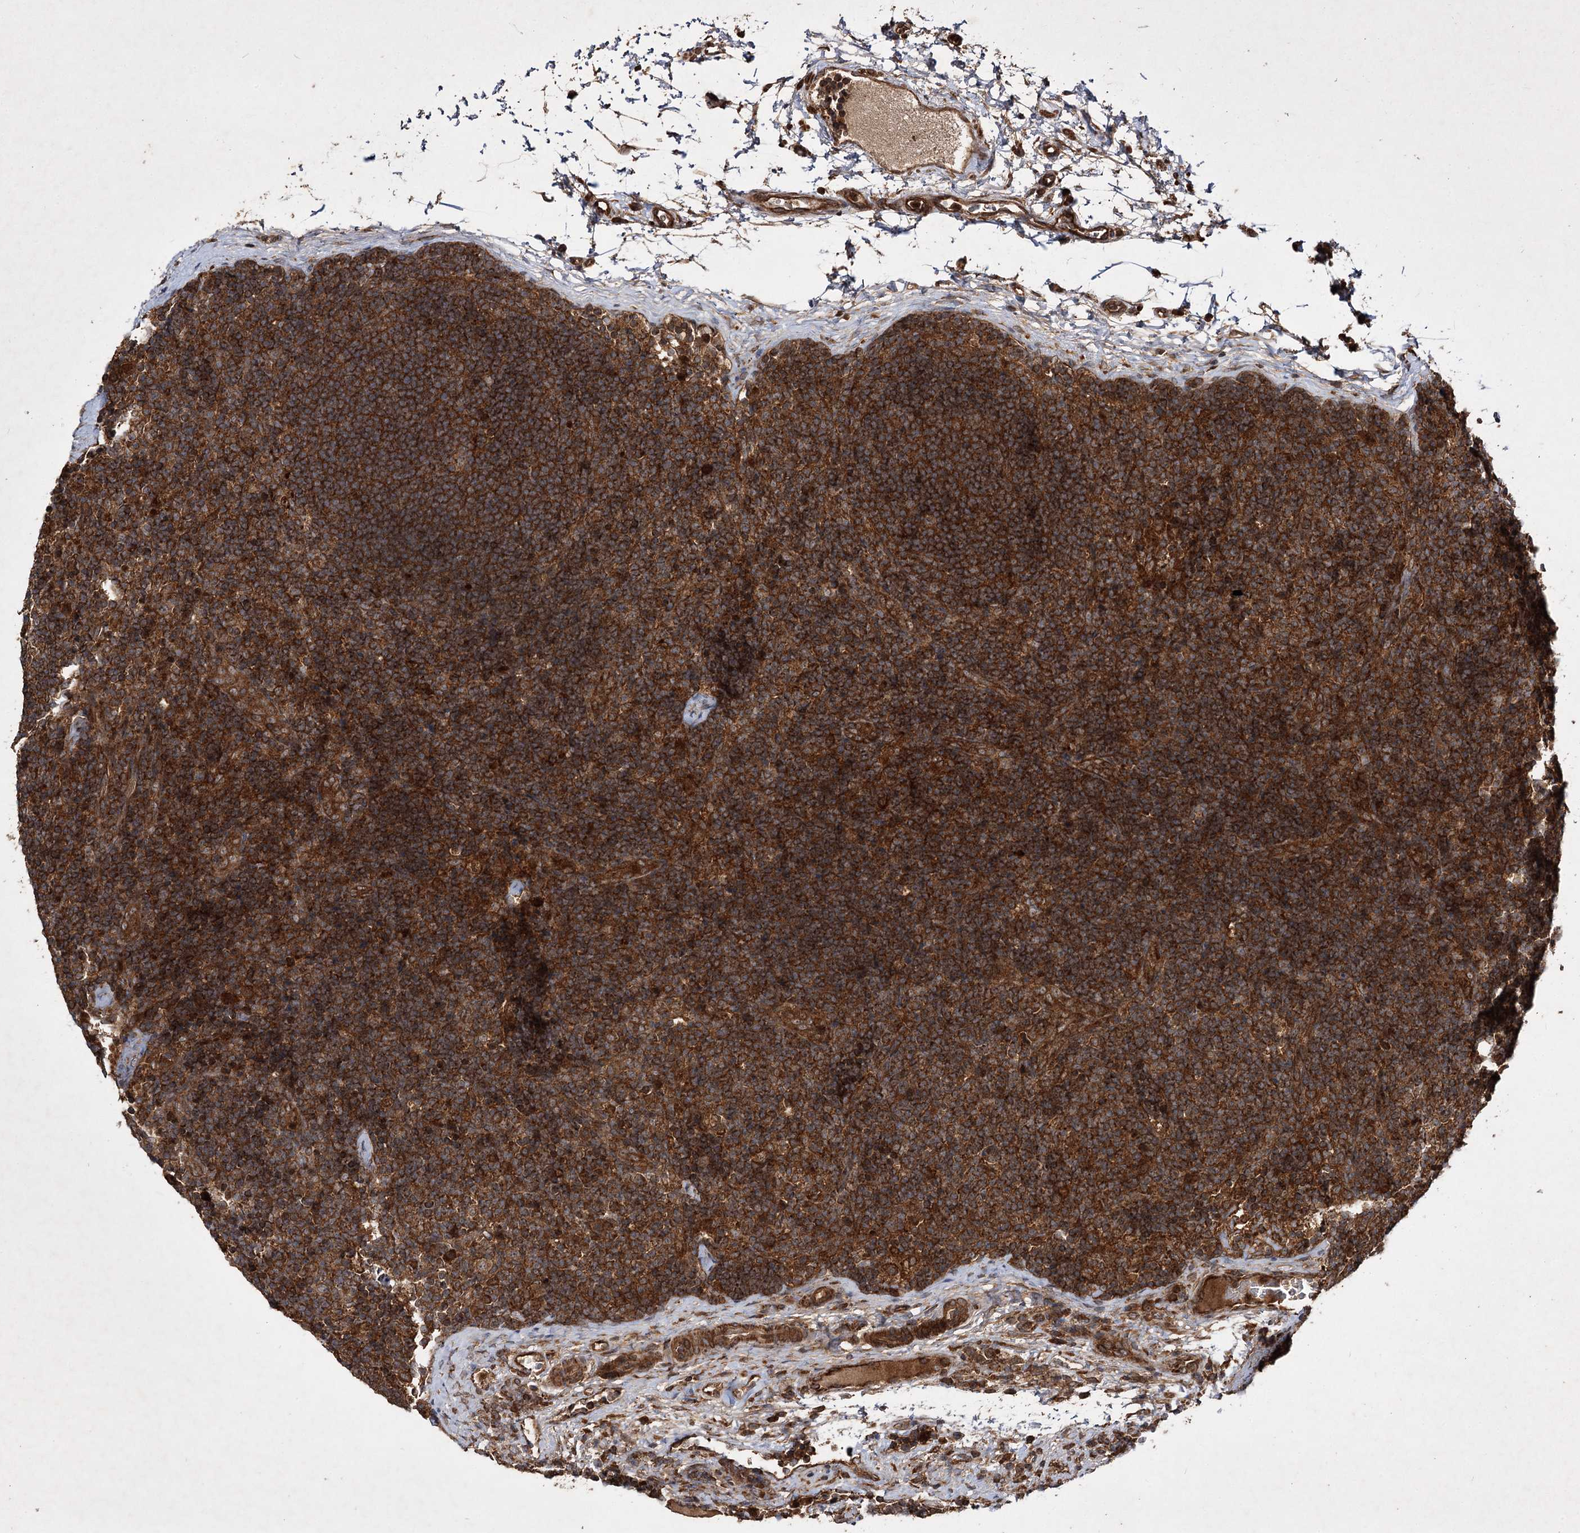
{"staining": {"intensity": "strong", "quantity": ">75%", "location": "cytoplasmic/membranous"}, "tissue": "lymph node", "cell_type": "Germinal center cells", "image_type": "normal", "snomed": [{"axis": "morphology", "description": "Normal tissue, NOS"}, {"axis": "topography", "description": "Lymph node"}], "caption": "Immunohistochemical staining of unremarkable human lymph node exhibits >75% levels of strong cytoplasmic/membranous protein staining in about >75% of germinal center cells. (Brightfield microscopy of DAB IHC at high magnification).", "gene": "DNAJC13", "patient": {"sex": "female", "age": 22}}